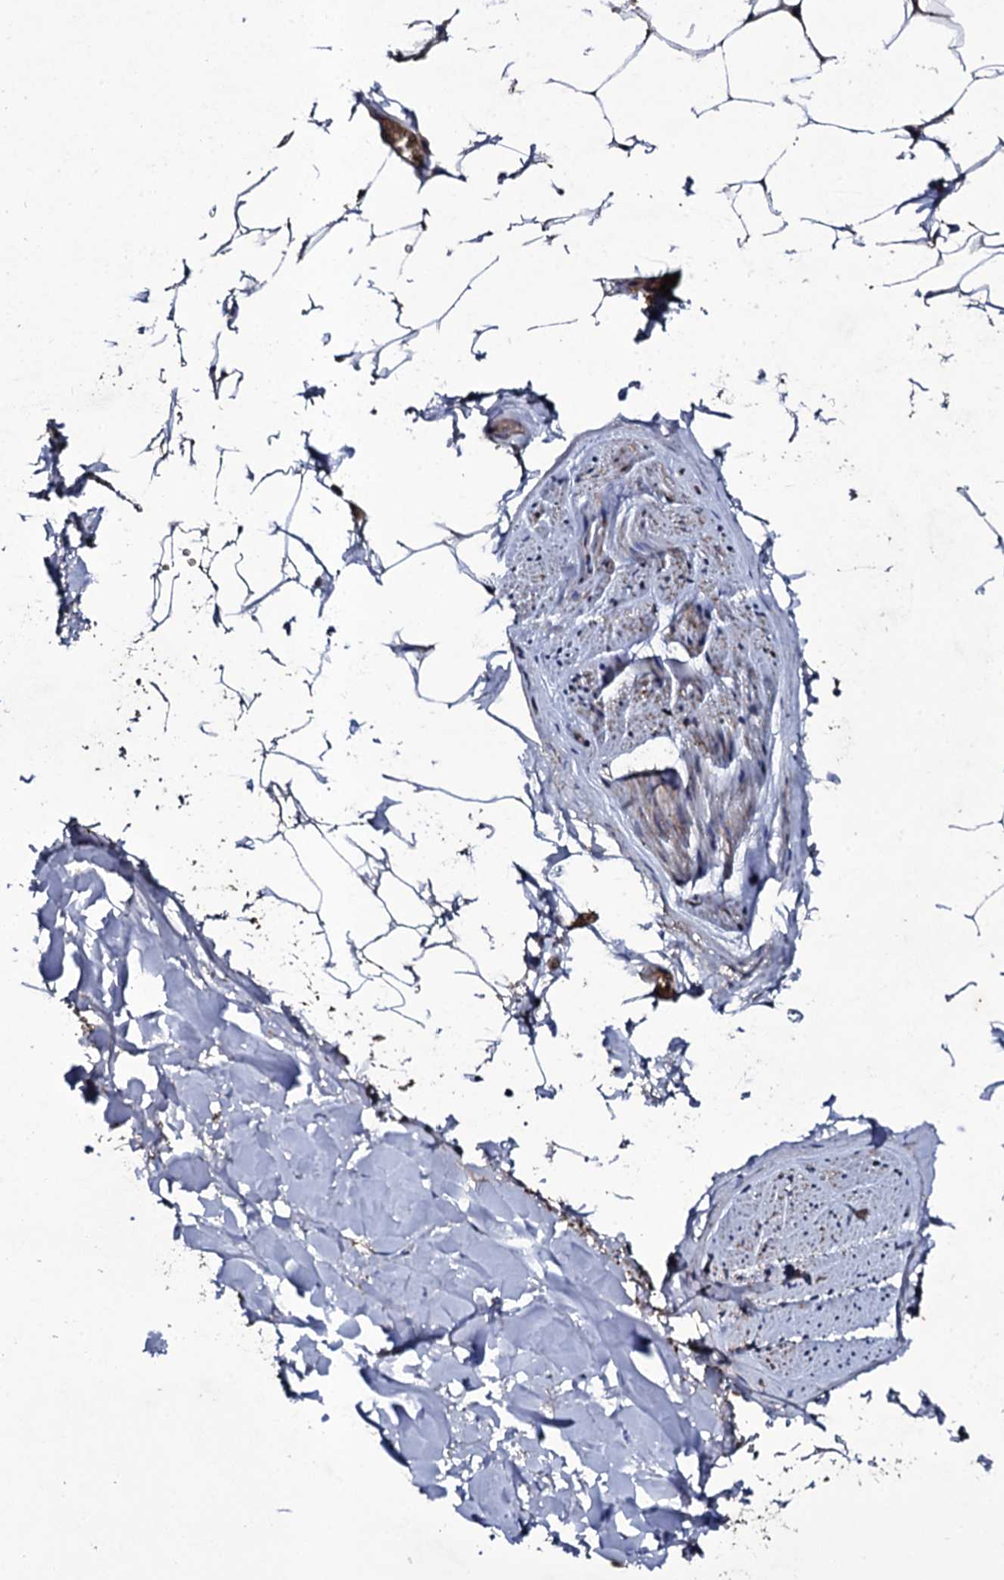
{"staining": {"intensity": "negative", "quantity": "none", "location": "none"}, "tissue": "adipose tissue", "cell_type": "Adipocytes", "image_type": "normal", "snomed": [{"axis": "morphology", "description": "Normal tissue, NOS"}, {"axis": "morphology", "description": "Adenocarcinoma, Low grade"}, {"axis": "topography", "description": "Prostate"}, {"axis": "topography", "description": "Peripheral nerve tissue"}], "caption": "Immunohistochemistry image of normal adipose tissue: human adipose tissue stained with DAB (3,3'-diaminobenzidine) reveals no significant protein expression in adipocytes.", "gene": "LRRC28", "patient": {"sex": "male", "age": 63}}